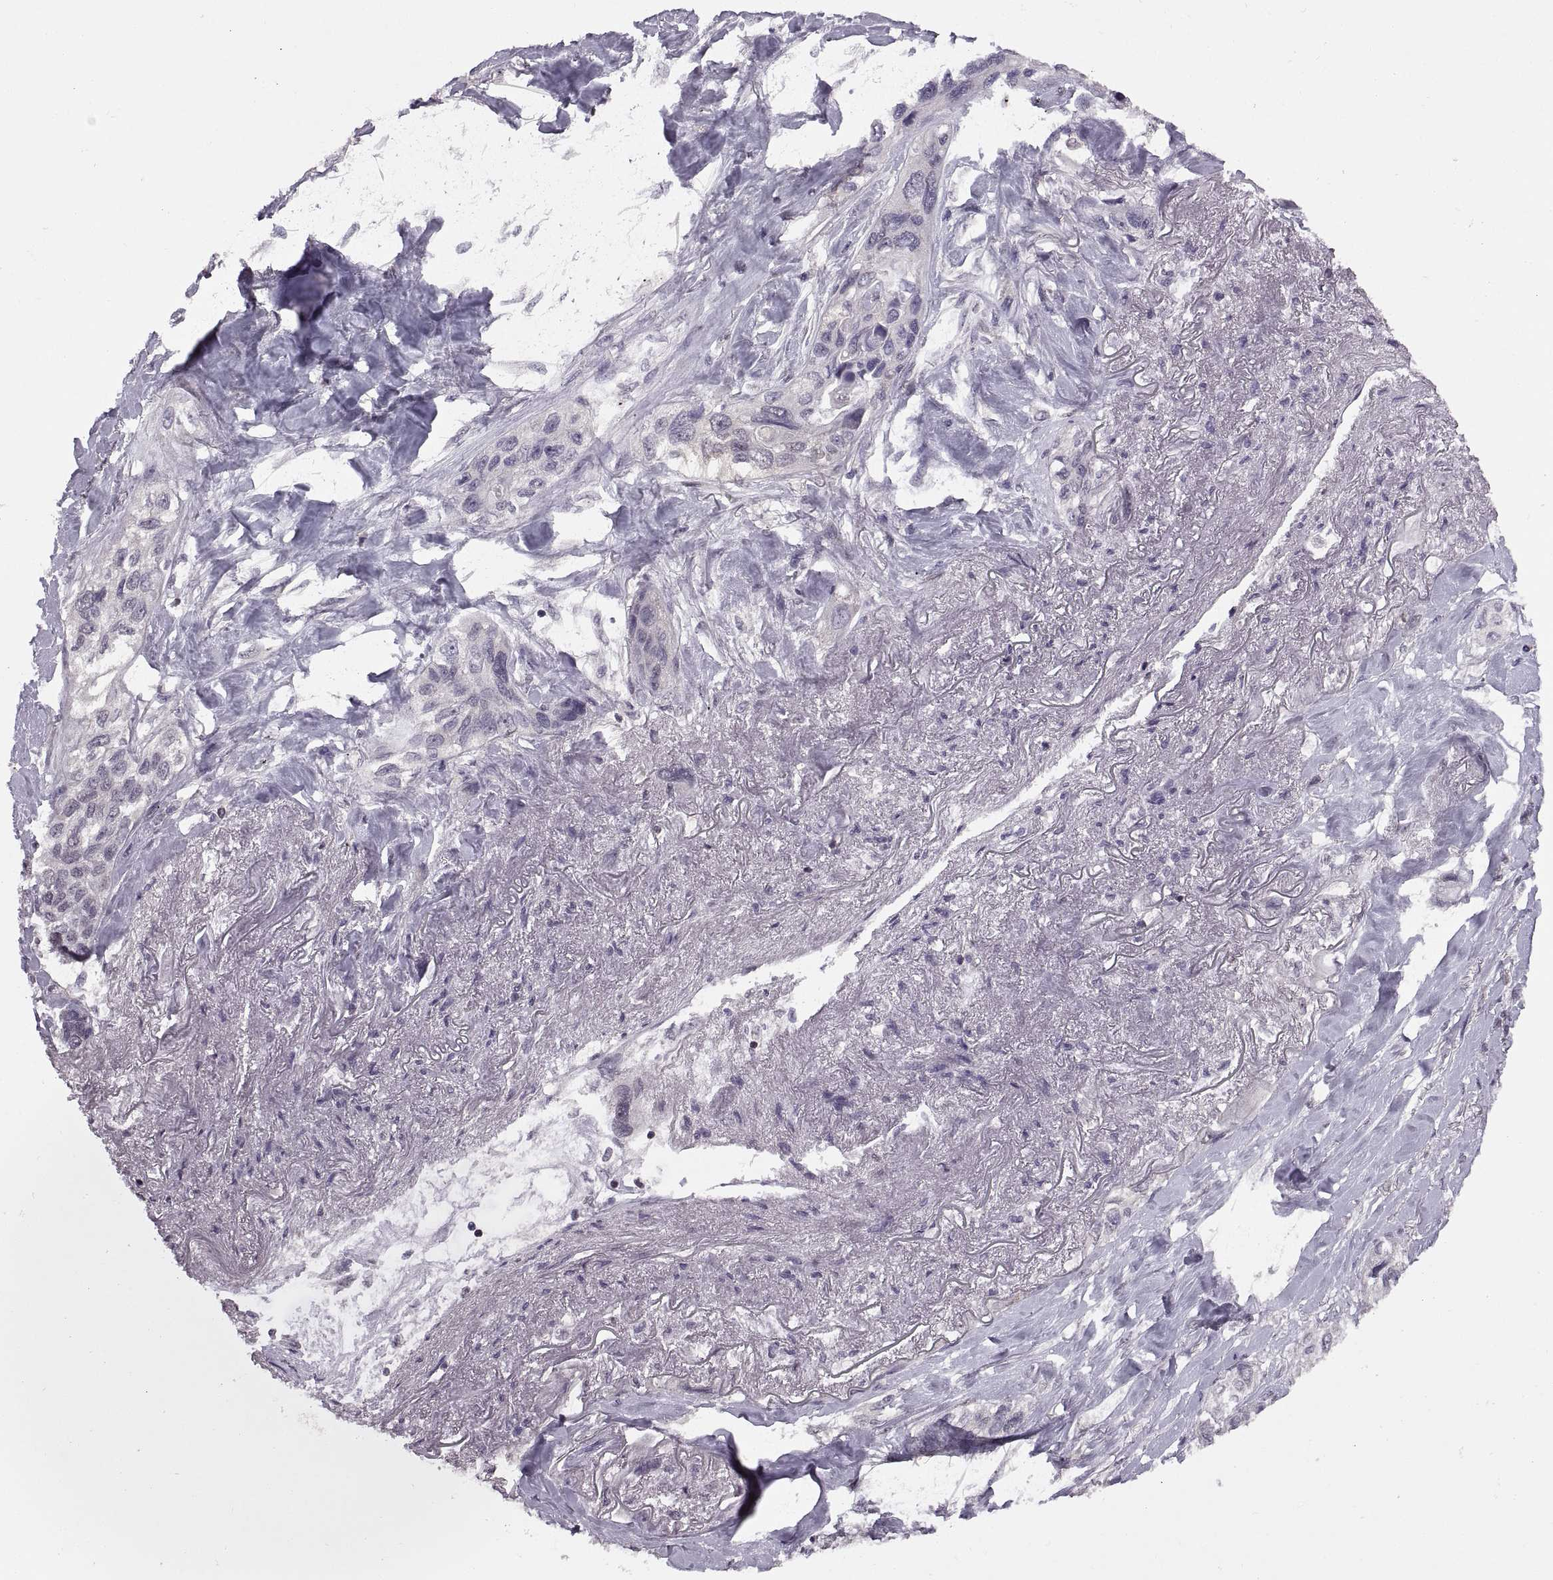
{"staining": {"intensity": "negative", "quantity": "none", "location": "none"}, "tissue": "lung cancer", "cell_type": "Tumor cells", "image_type": "cancer", "snomed": [{"axis": "morphology", "description": "Squamous cell carcinoma, NOS"}, {"axis": "topography", "description": "Lung"}], "caption": "An immunohistochemistry (IHC) histopathology image of lung squamous cell carcinoma is shown. There is no staining in tumor cells of lung squamous cell carcinoma.", "gene": "INTS3", "patient": {"sex": "female", "age": 70}}